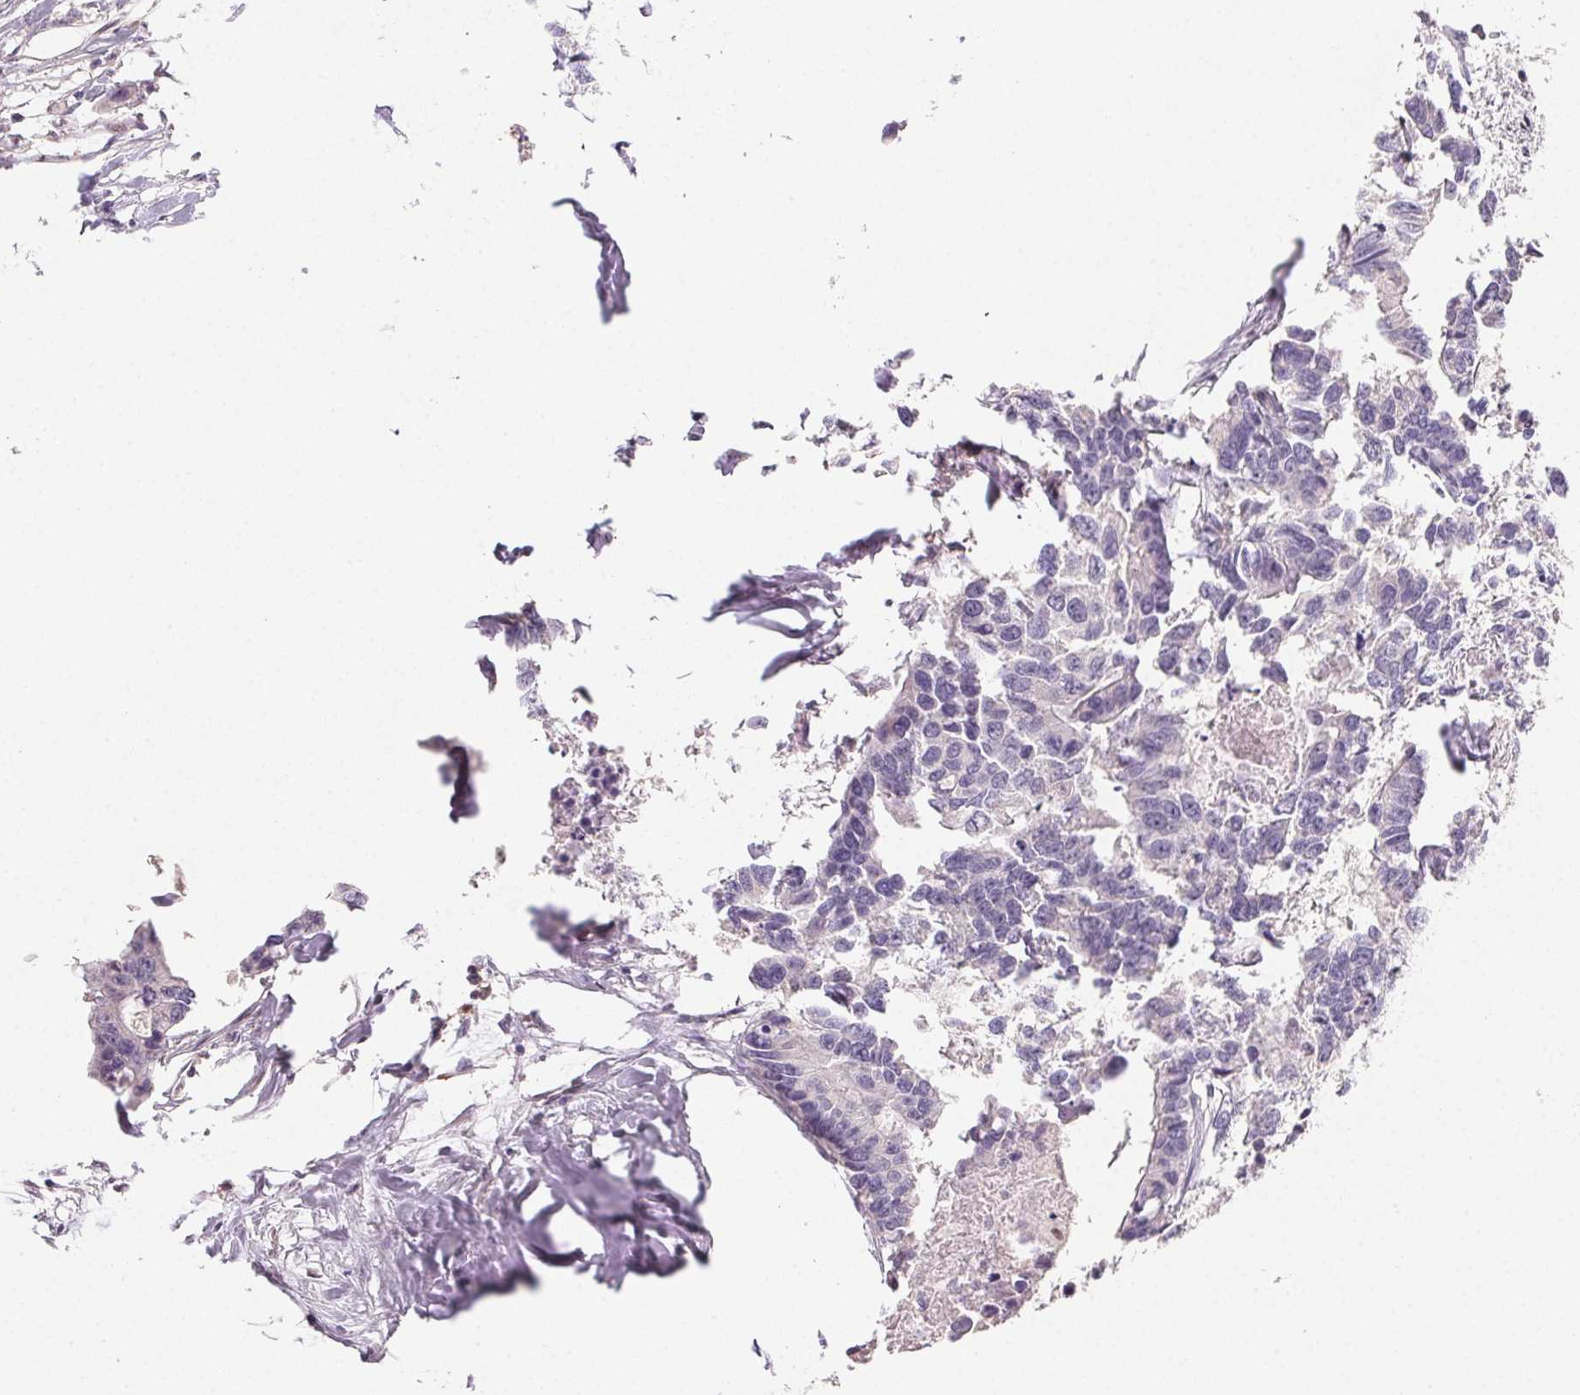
{"staining": {"intensity": "negative", "quantity": "none", "location": "none"}, "tissue": "colorectal cancer", "cell_type": "Tumor cells", "image_type": "cancer", "snomed": [{"axis": "morphology", "description": "Adenocarcinoma, NOS"}, {"axis": "topography", "description": "Rectum"}], "caption": "Immunohistochemical staining of colorectal cancer shows no significant positivity in tumor cells.", "gene": "GBP1", "patient": {"sex": "male", "age": 57}}